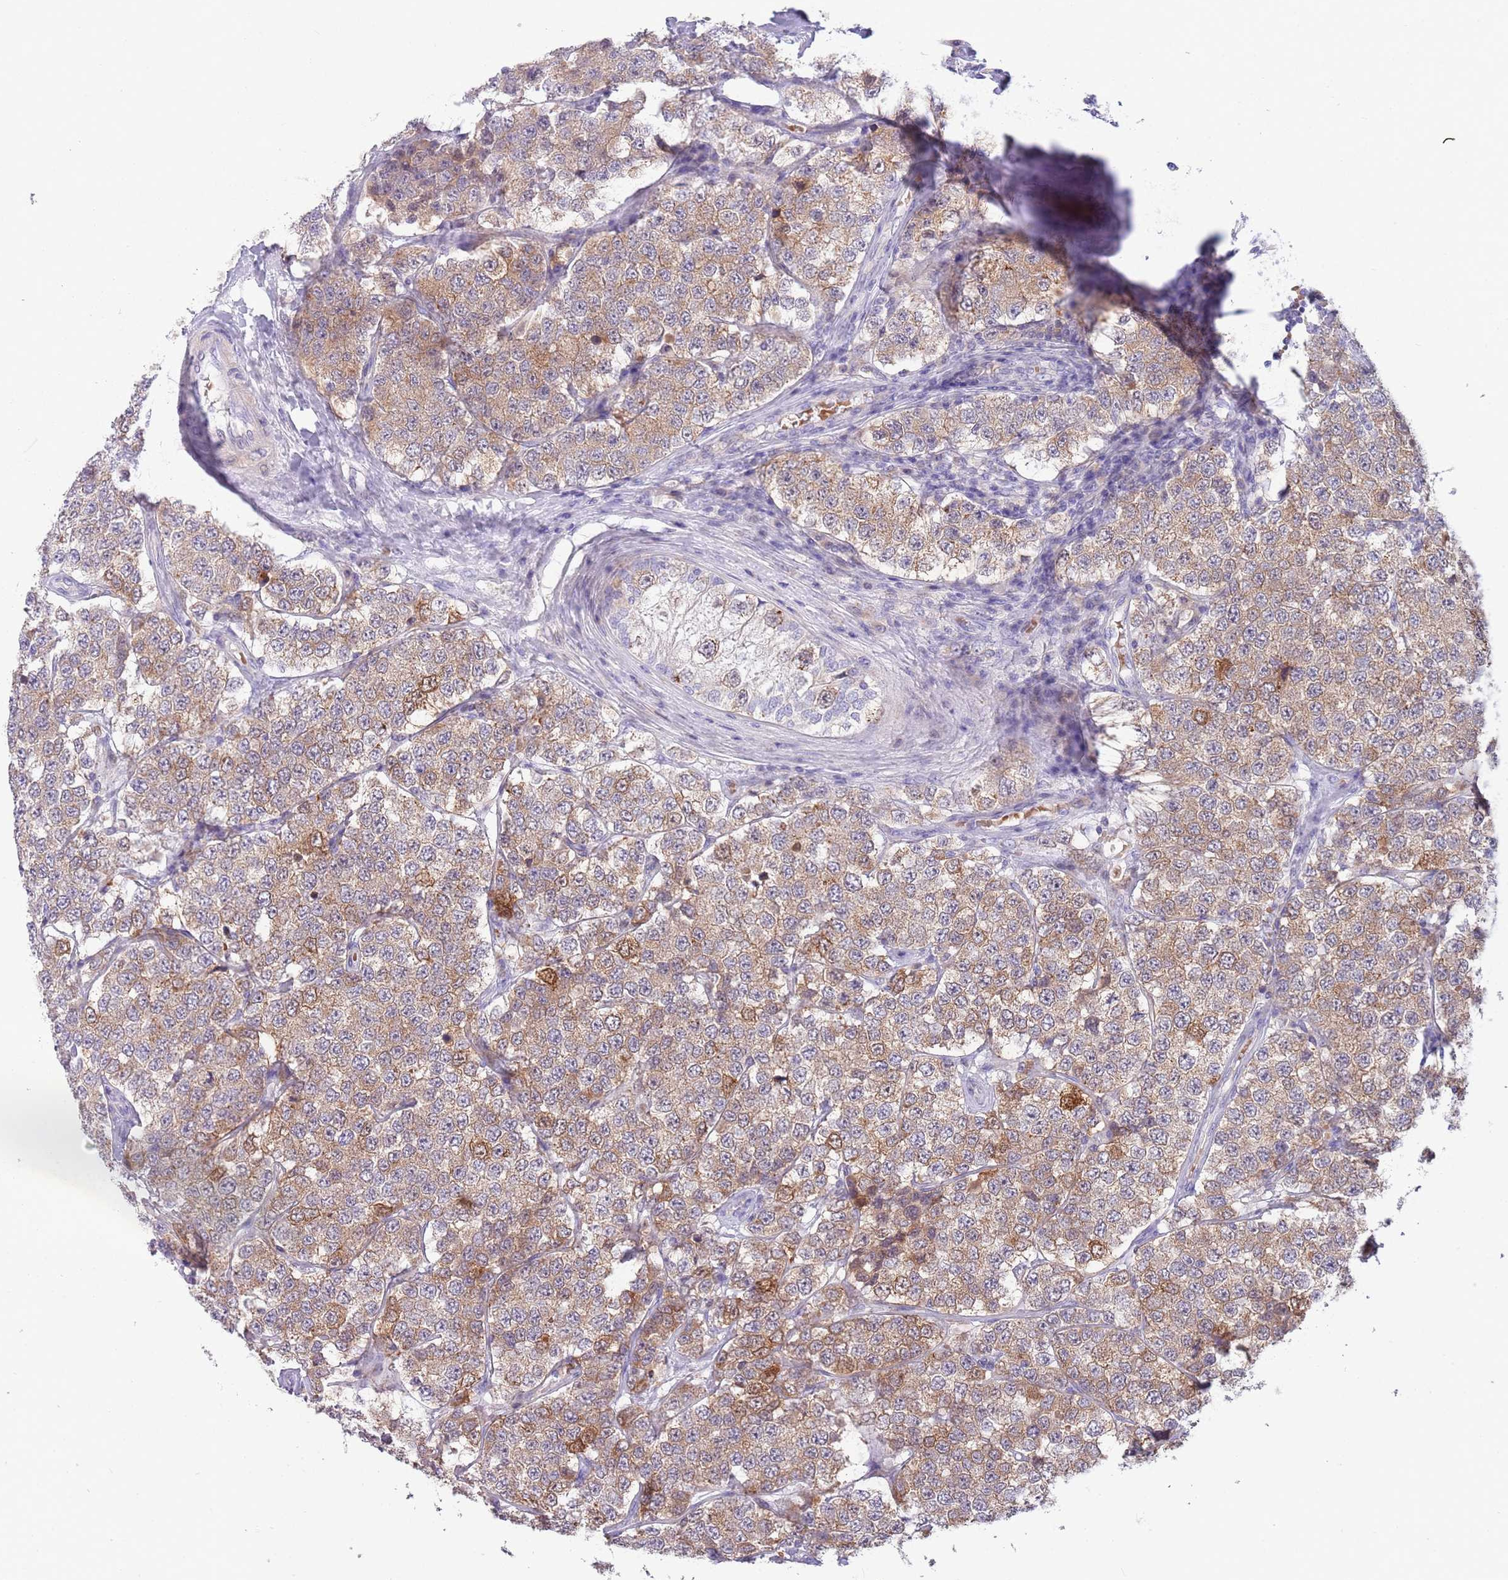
{"staining": {"intensity": "moderate", "quantity": ">75%", "location": "cytoplasmic/membranous"}, "tissue": "testis cancer", "cell_type": "Tumor cells", "image_type": "cancer", "snomed": [{"axis": "morphology", "description": "Seminoma, NOS"}, {"axis": "topography", "description": "Testis"}], "caption": "This photomicrograph reveals testis cancer stained with IHC to label a protein in brown. The cytoplasmic/membranous of tumor cells show moderate positivity for the protein. Nuclei are counter-stained blue.", "gene": "DDHD1", "patient": {"sex": "male", "age": 34}}